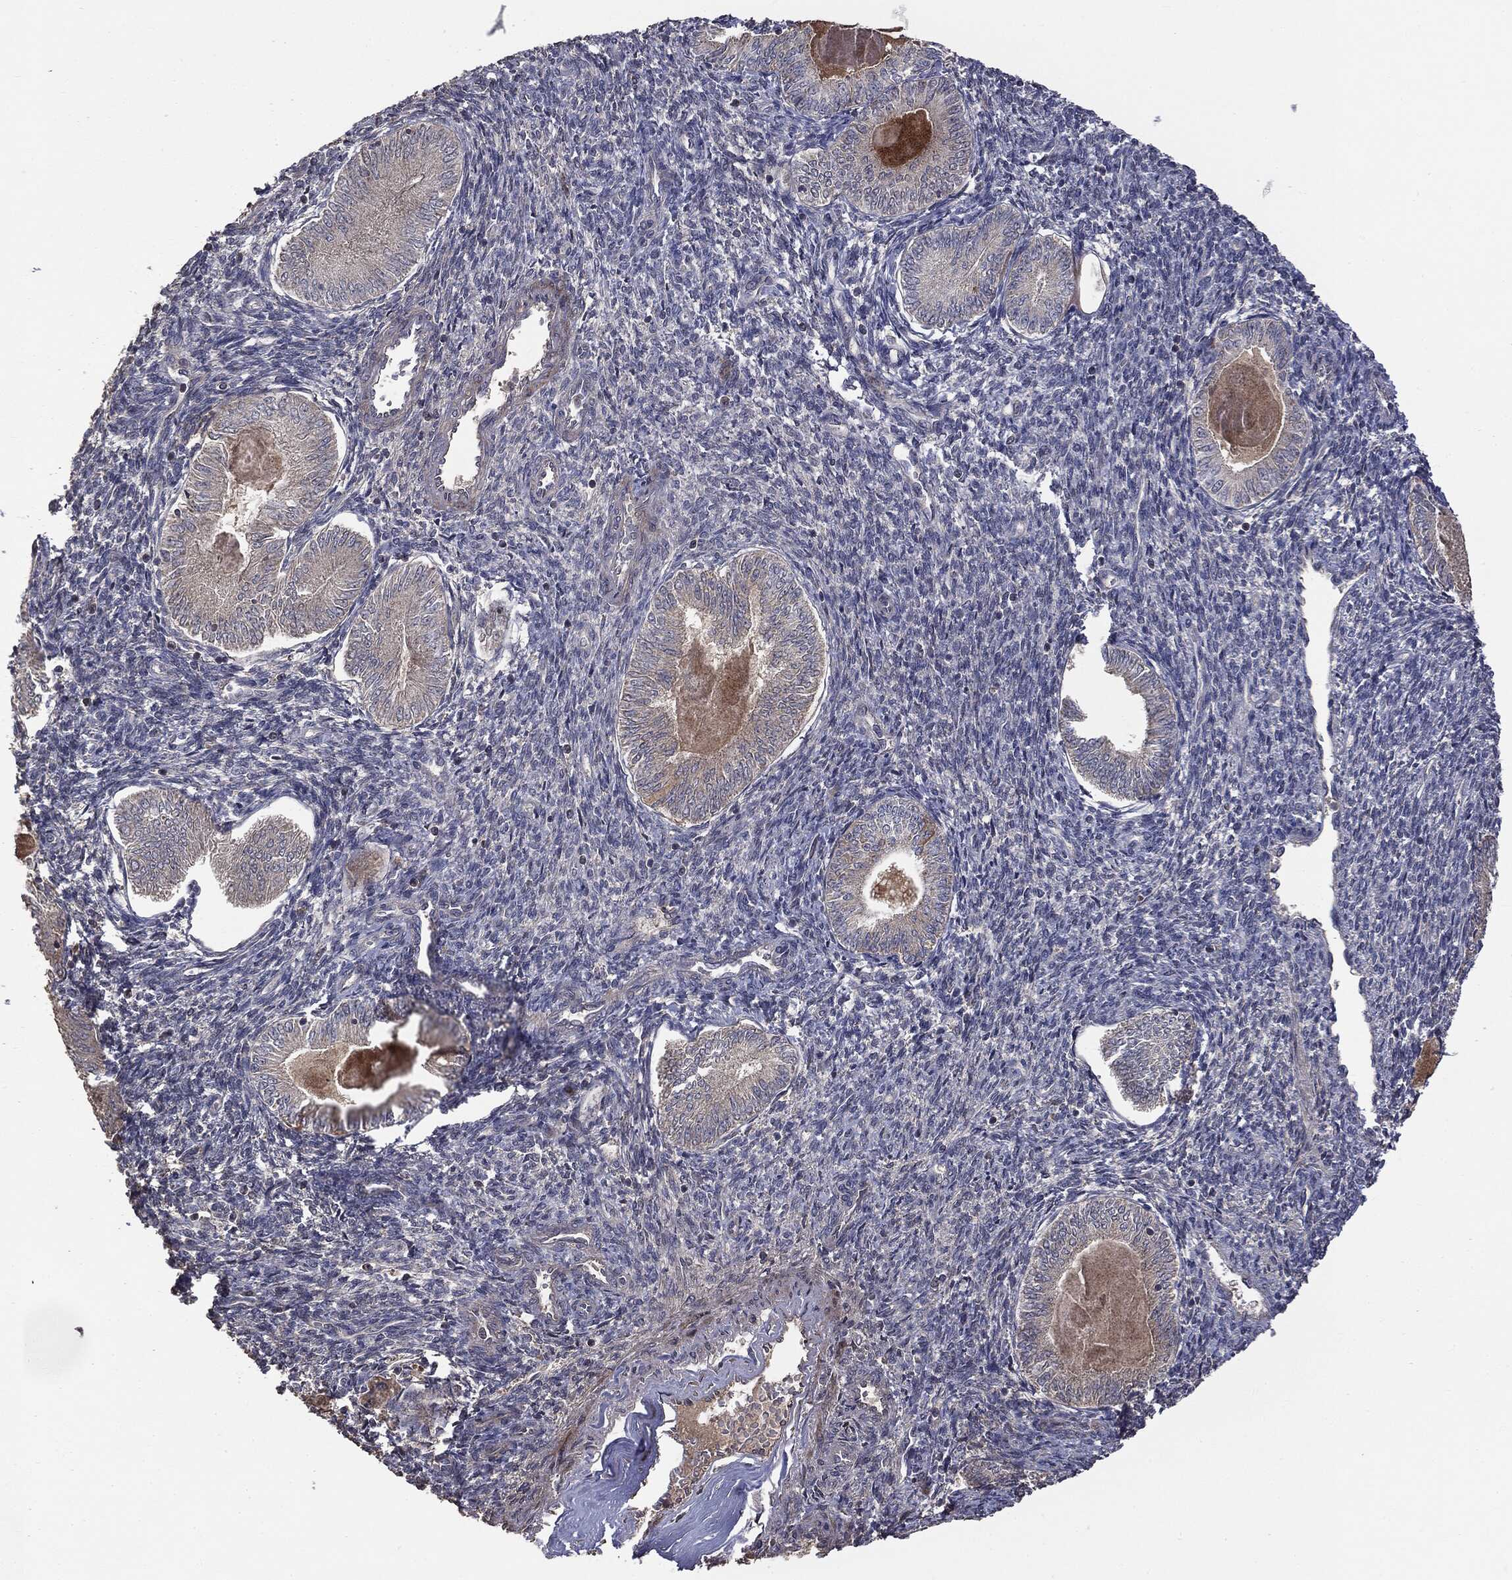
{"staining": {"intensity": "negative", "quantity": "none", "location": "none"}, "tissue": "endometrial cancer", "cell_type": "Tumor cells", "image_type": "cancer", "snomed": [{"axis": "morphology", "description": "Carcinoma, NOS"}, {"axis": "topography", "description": "Uterus"}], "caption": "A high-resolution photomicrograph shows IHC staining of carcinoma (endometrial), which demonstrates no significant expression in tumor cells. (DAB (3,3'-diaminobenzidine) immunohistochemistry visualized using brightfield microscopy, high magnification).", "gene": "MTOR", "patient": {"sex": "female", "age": 76}}